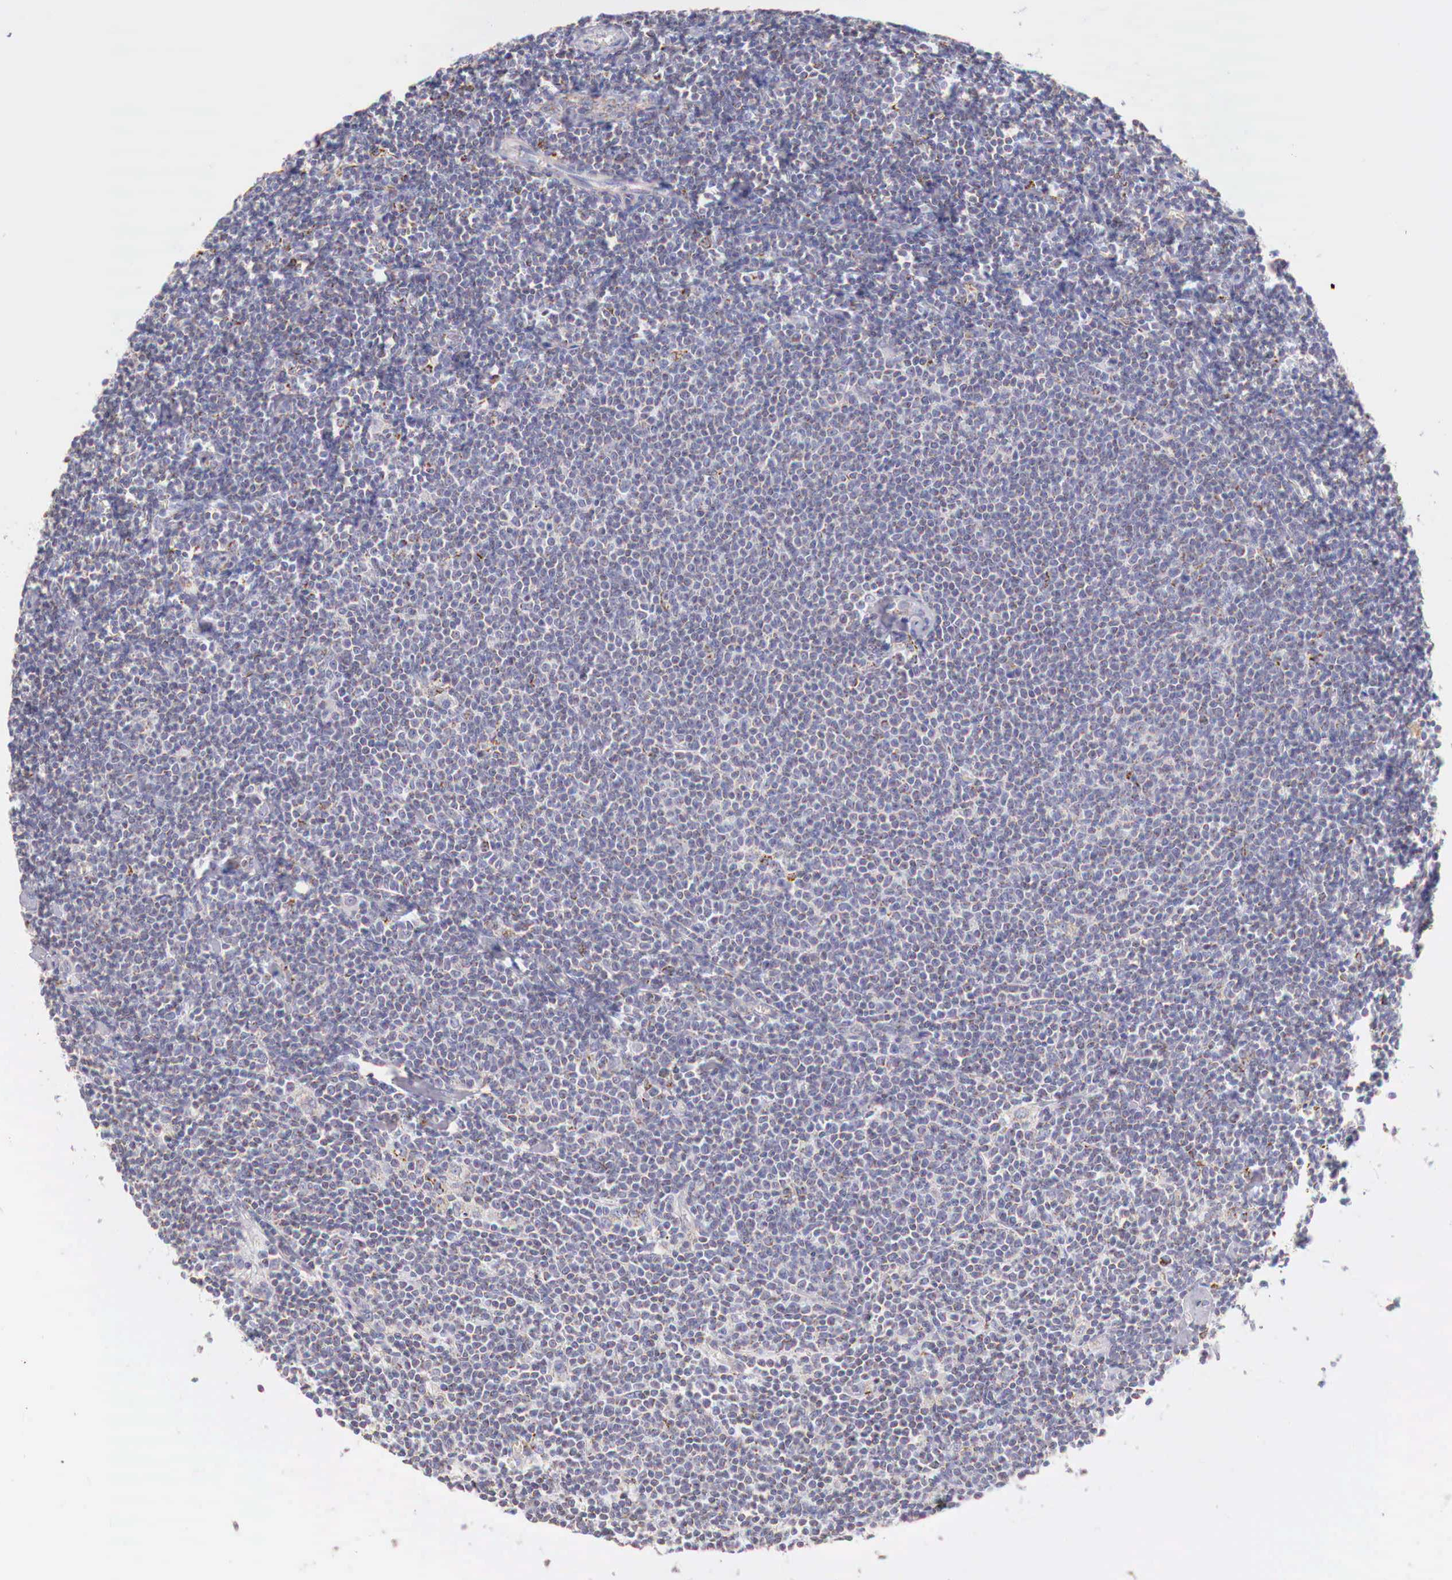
{"staining": {"intensity": "weak", "quantity": "<25%", "location": "cytoplasmic/membranous"}, "tissue": "lymphoma", "cell_type": "Tumor cells", "image_type": "cancer", "snomed": [{"axis": "morphology", "description": "Malignant lymphoma, non-Hodgkin's type, Low grade"}, {"axis": "topography", "description": "Lymph node"}], "caption": "Malignant lymphoma, non-Hodgkin's type (low-grade) was stained to show a protein in brown. There is no significant positivity in tumor cells.", "gene": "IDH3G", "patient": {"sex": "male", "age": 65}}